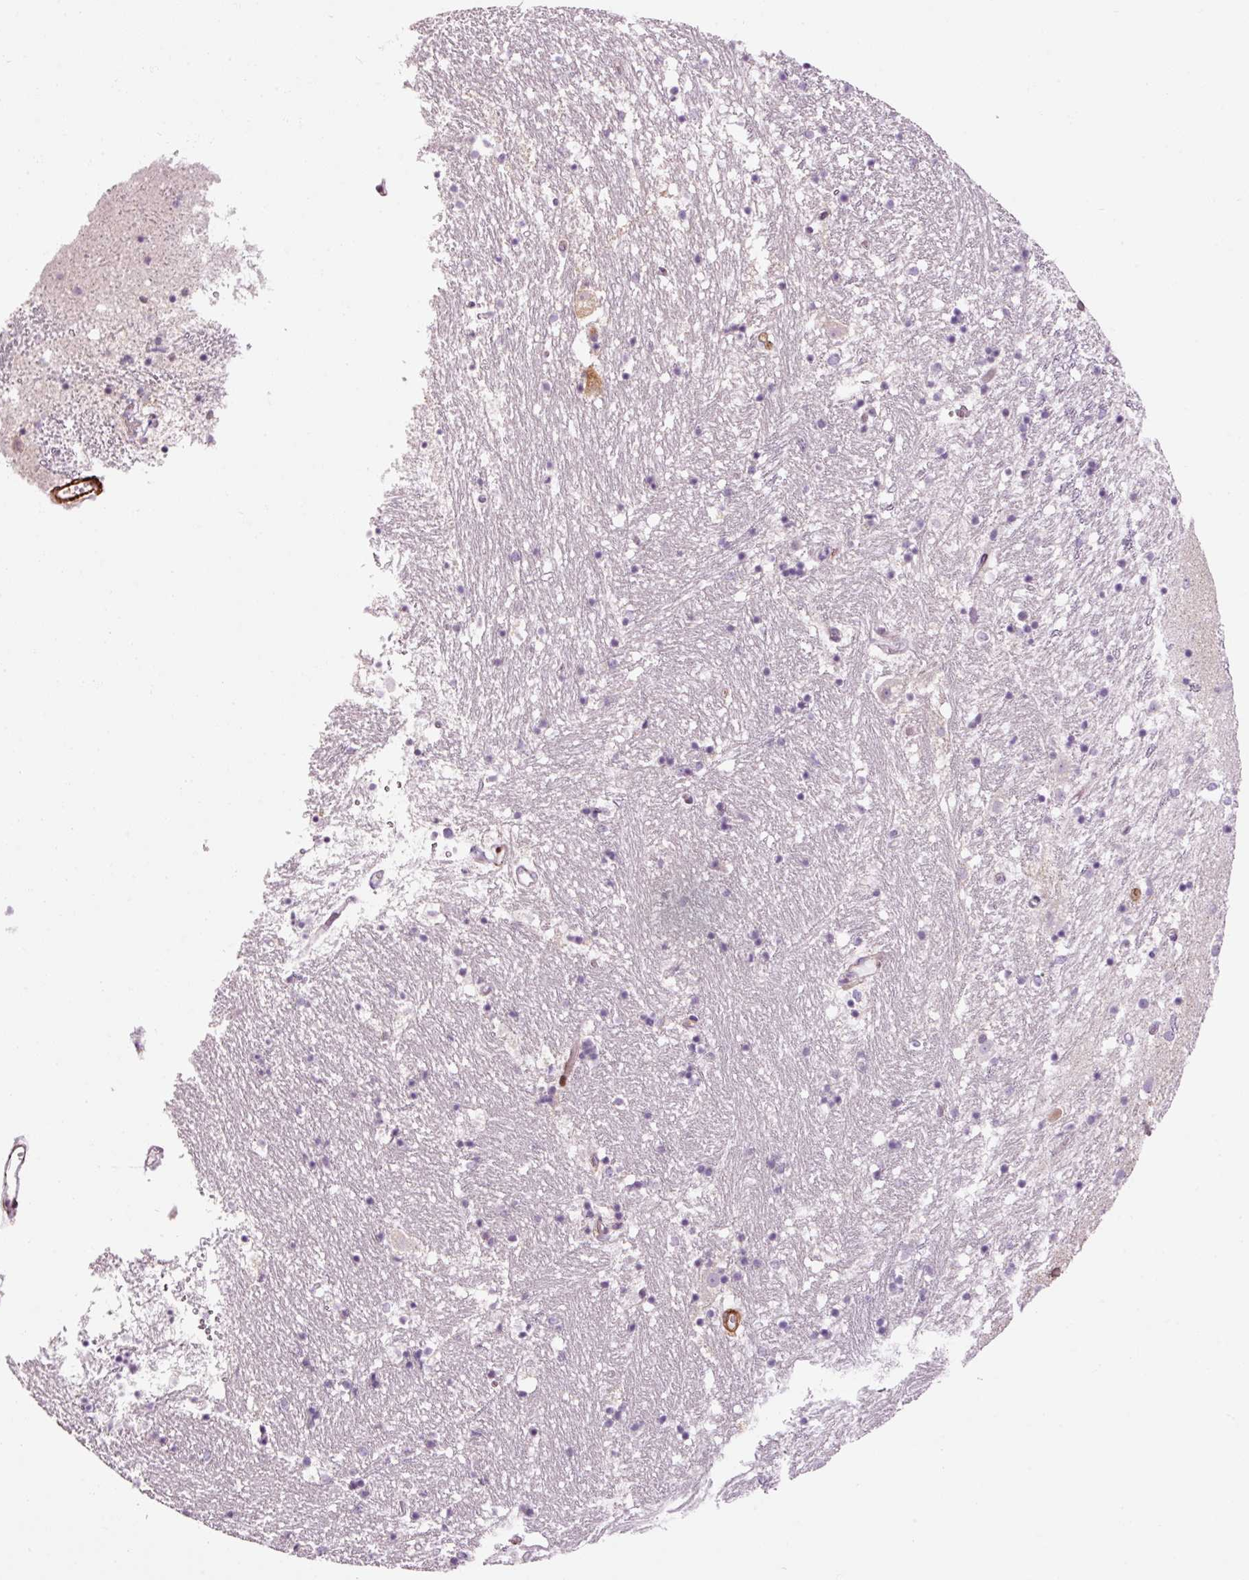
{"staining": {"intensity": "negative", "quantity": "none", "location": "none"}, "tissue": "caudate", "cell_type": "Glial cells", "image_type": "normal", "snomed": [{"axis": "morphology", "description": "Normal tissue, NOS"}, {"axis": "topography", "description": "Lateral ventricle wall"}], "caption": "IHC of unremarkable human caudate displays no staining in glial cells.", "gene": "ANKRD20A1", "patient": {"sex": "male", "age": 58}}